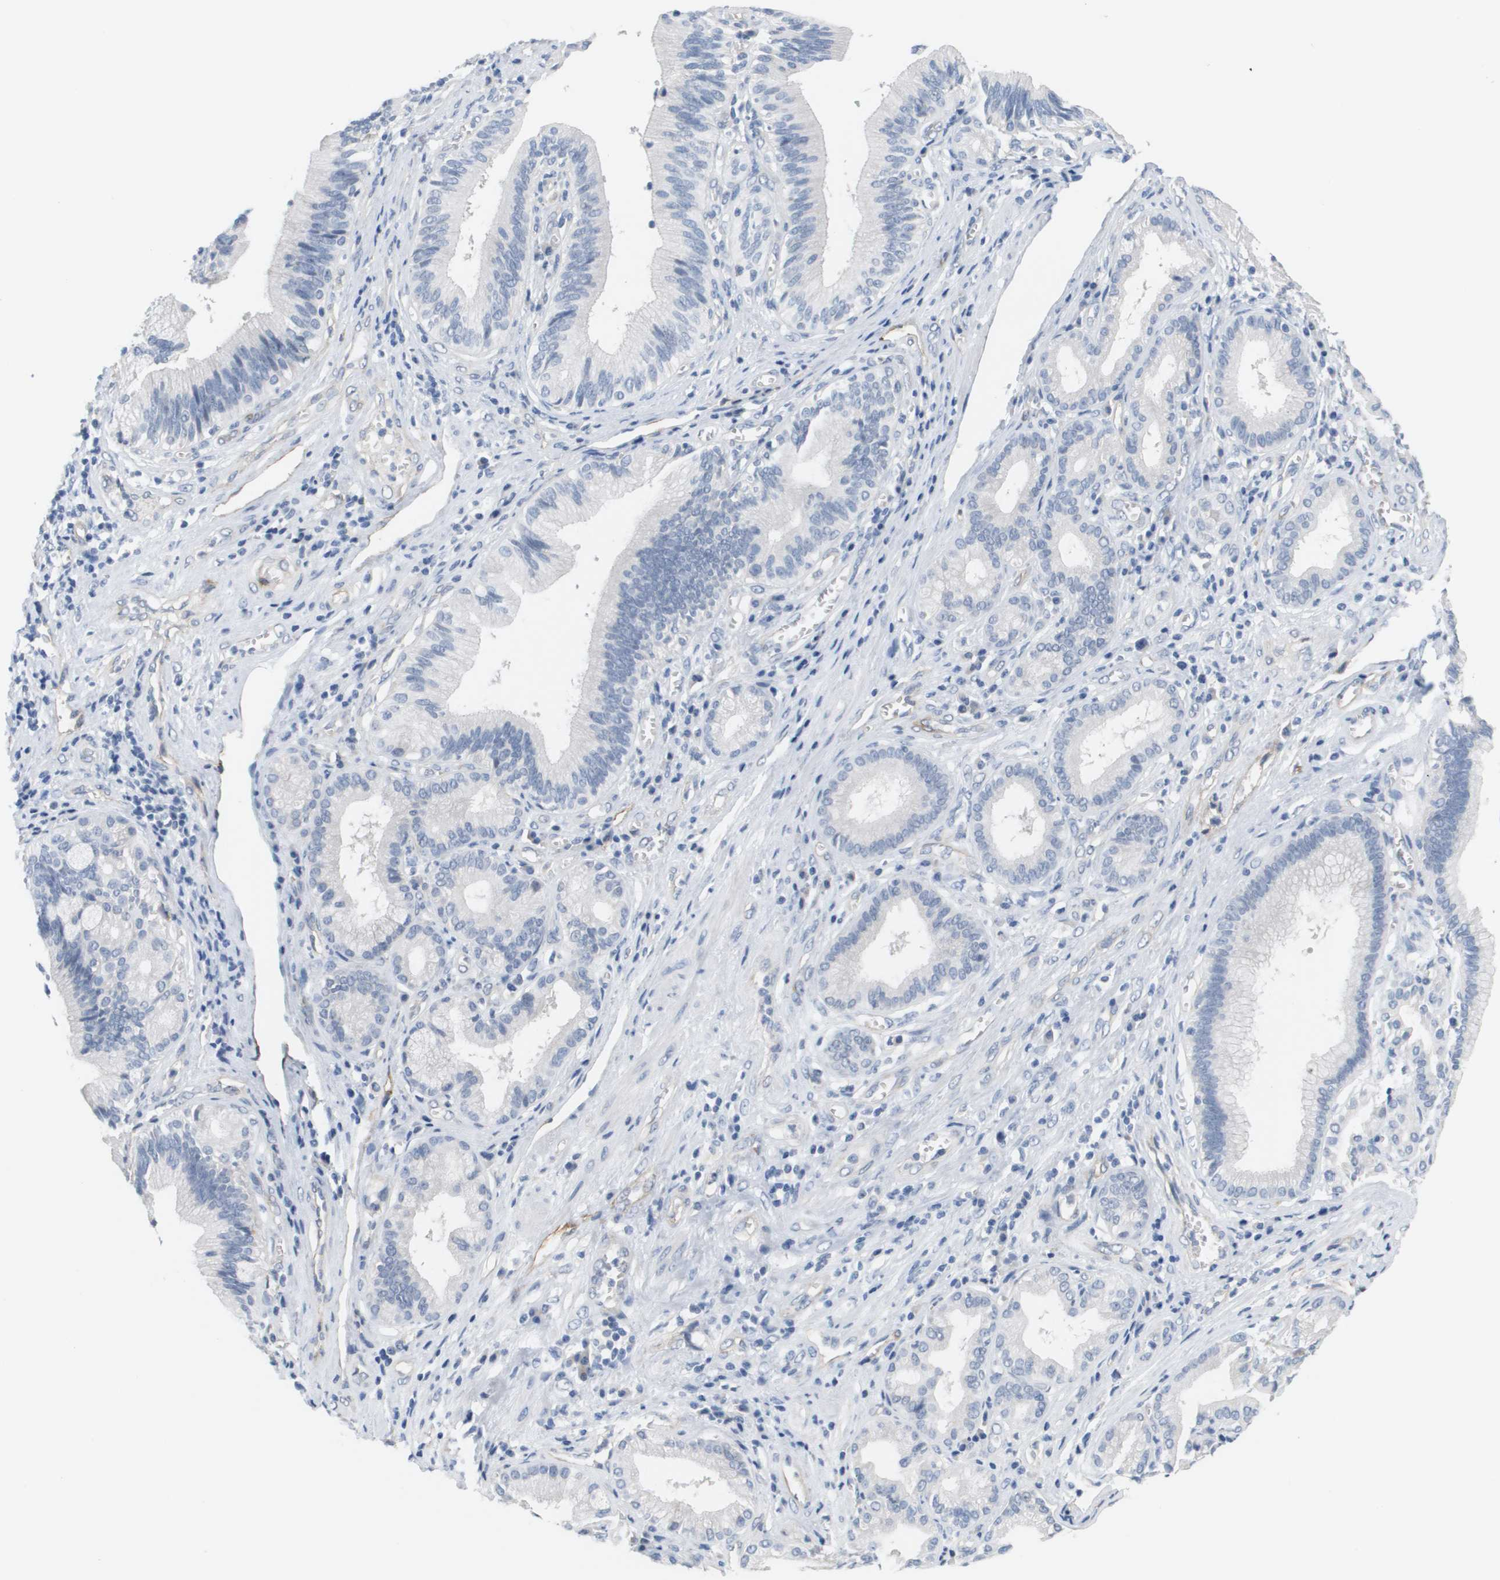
{"staining": {"intensity": "negative", "quantity": "none", "location": "none"}, "tissue": "pancreatic cancer", "cell_type": "Tumor cells", "image_type": "cancer", "snomed": [{"axis": "morphology", "description": "Adenocarcinoma, NOS"}, {"axis": "topography", "description": "Pancreas"}], "caption": "The photomicrograph shows no significant positivity in tumor cells of pancreatic adenocarcinoma.", "gene": "ANGPT2", "patient": {"sex": "female", "age": 75}}